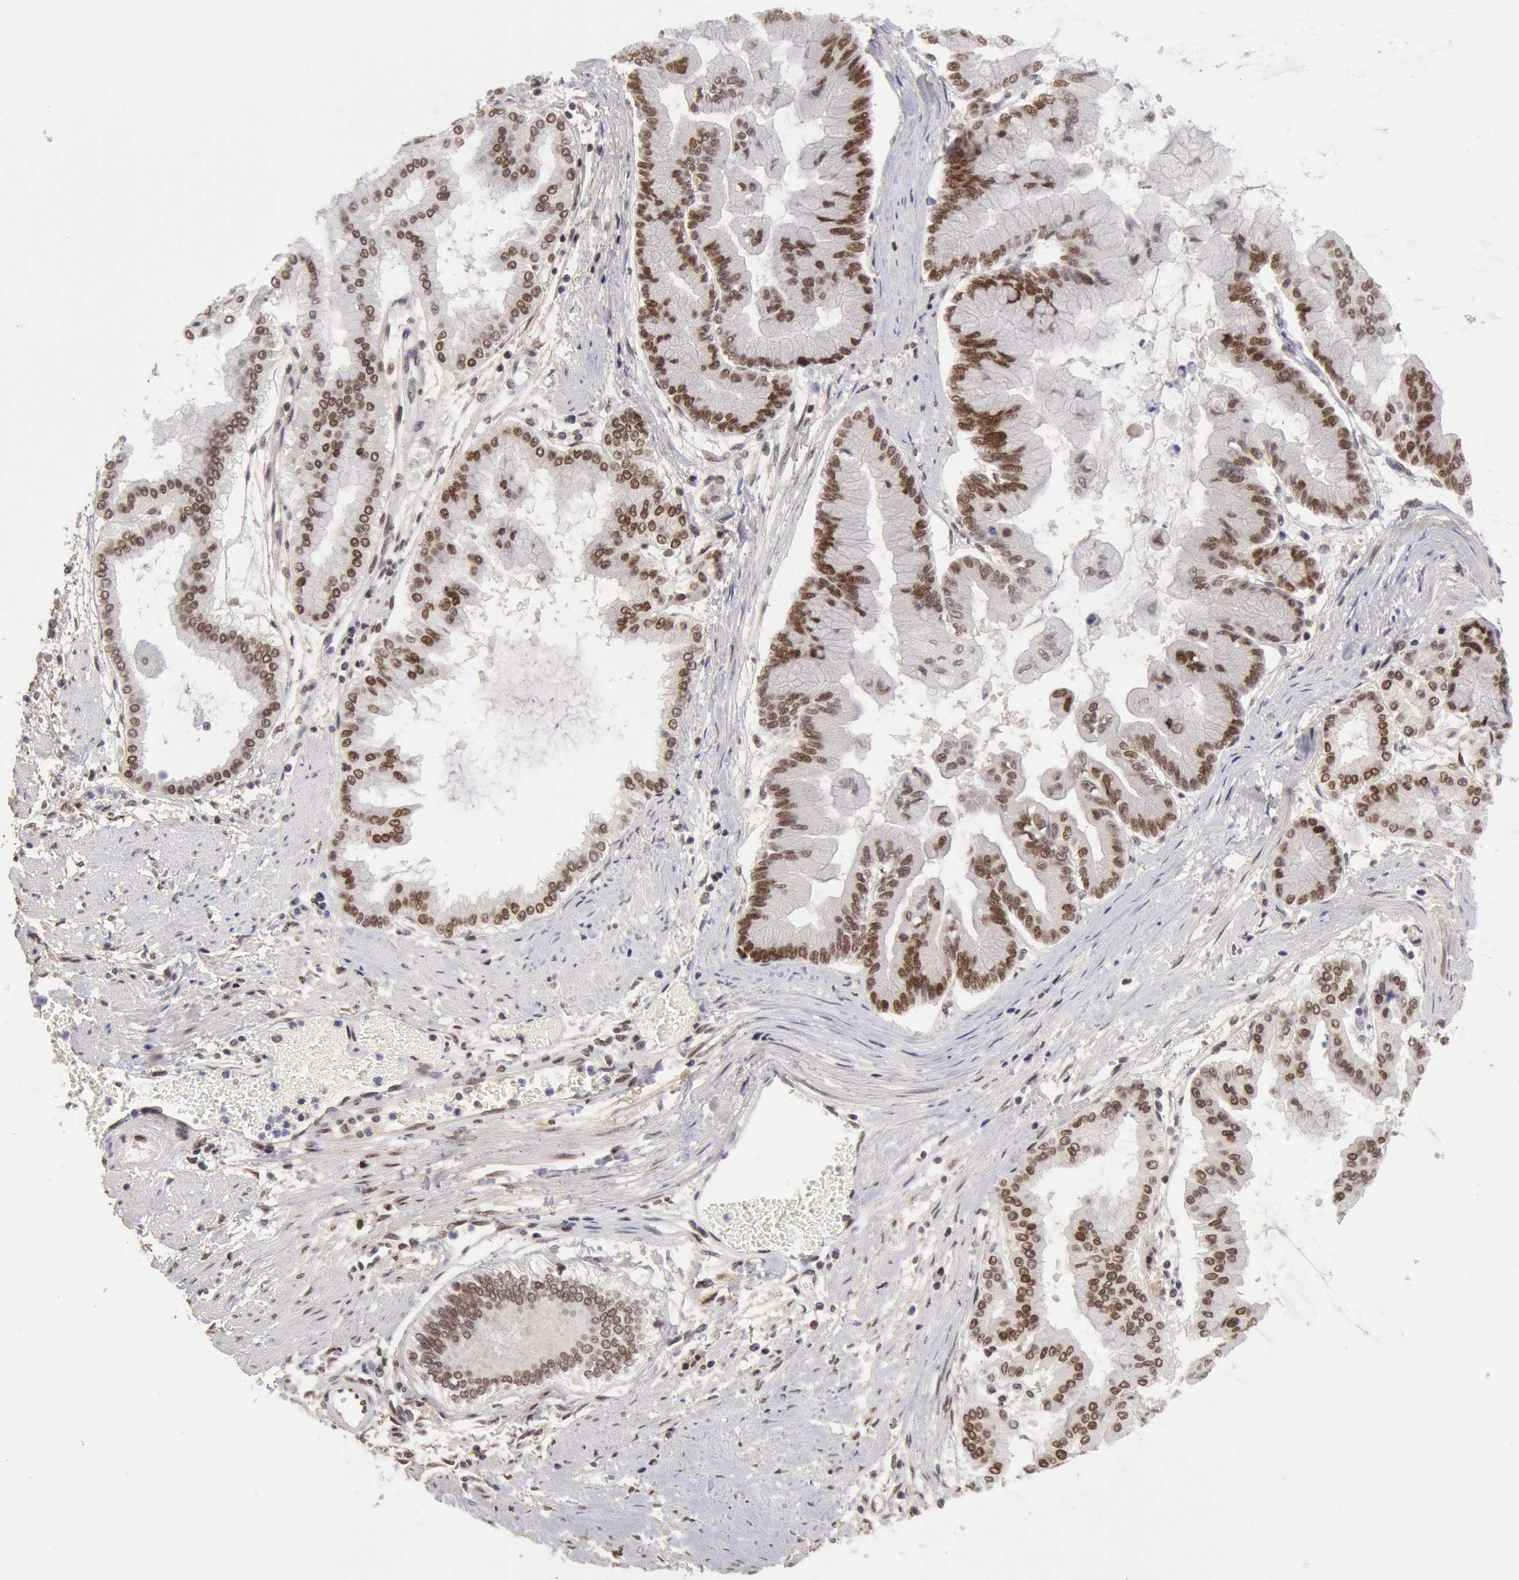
{"staining": {"intensity": "strong", "quantity": ">75%", "location": "nuclear"}, "tissue": "liver cancer", "cell_type": "Tumor cells", "image_type": "cancer", "snomed": [{"axis": "morphology", "description": "Cholangiocarcinoma"}, {"axis": "topography", "description": "Liver"}], "caption": "Immunohistochemistry of human cholangiocarcinoma (liver) reveals high levels of strong nuclear staining in approximately >75% of tumor cells.", "gene": "CDKN2B", "patient": {"sex": "female", "age": 79}}